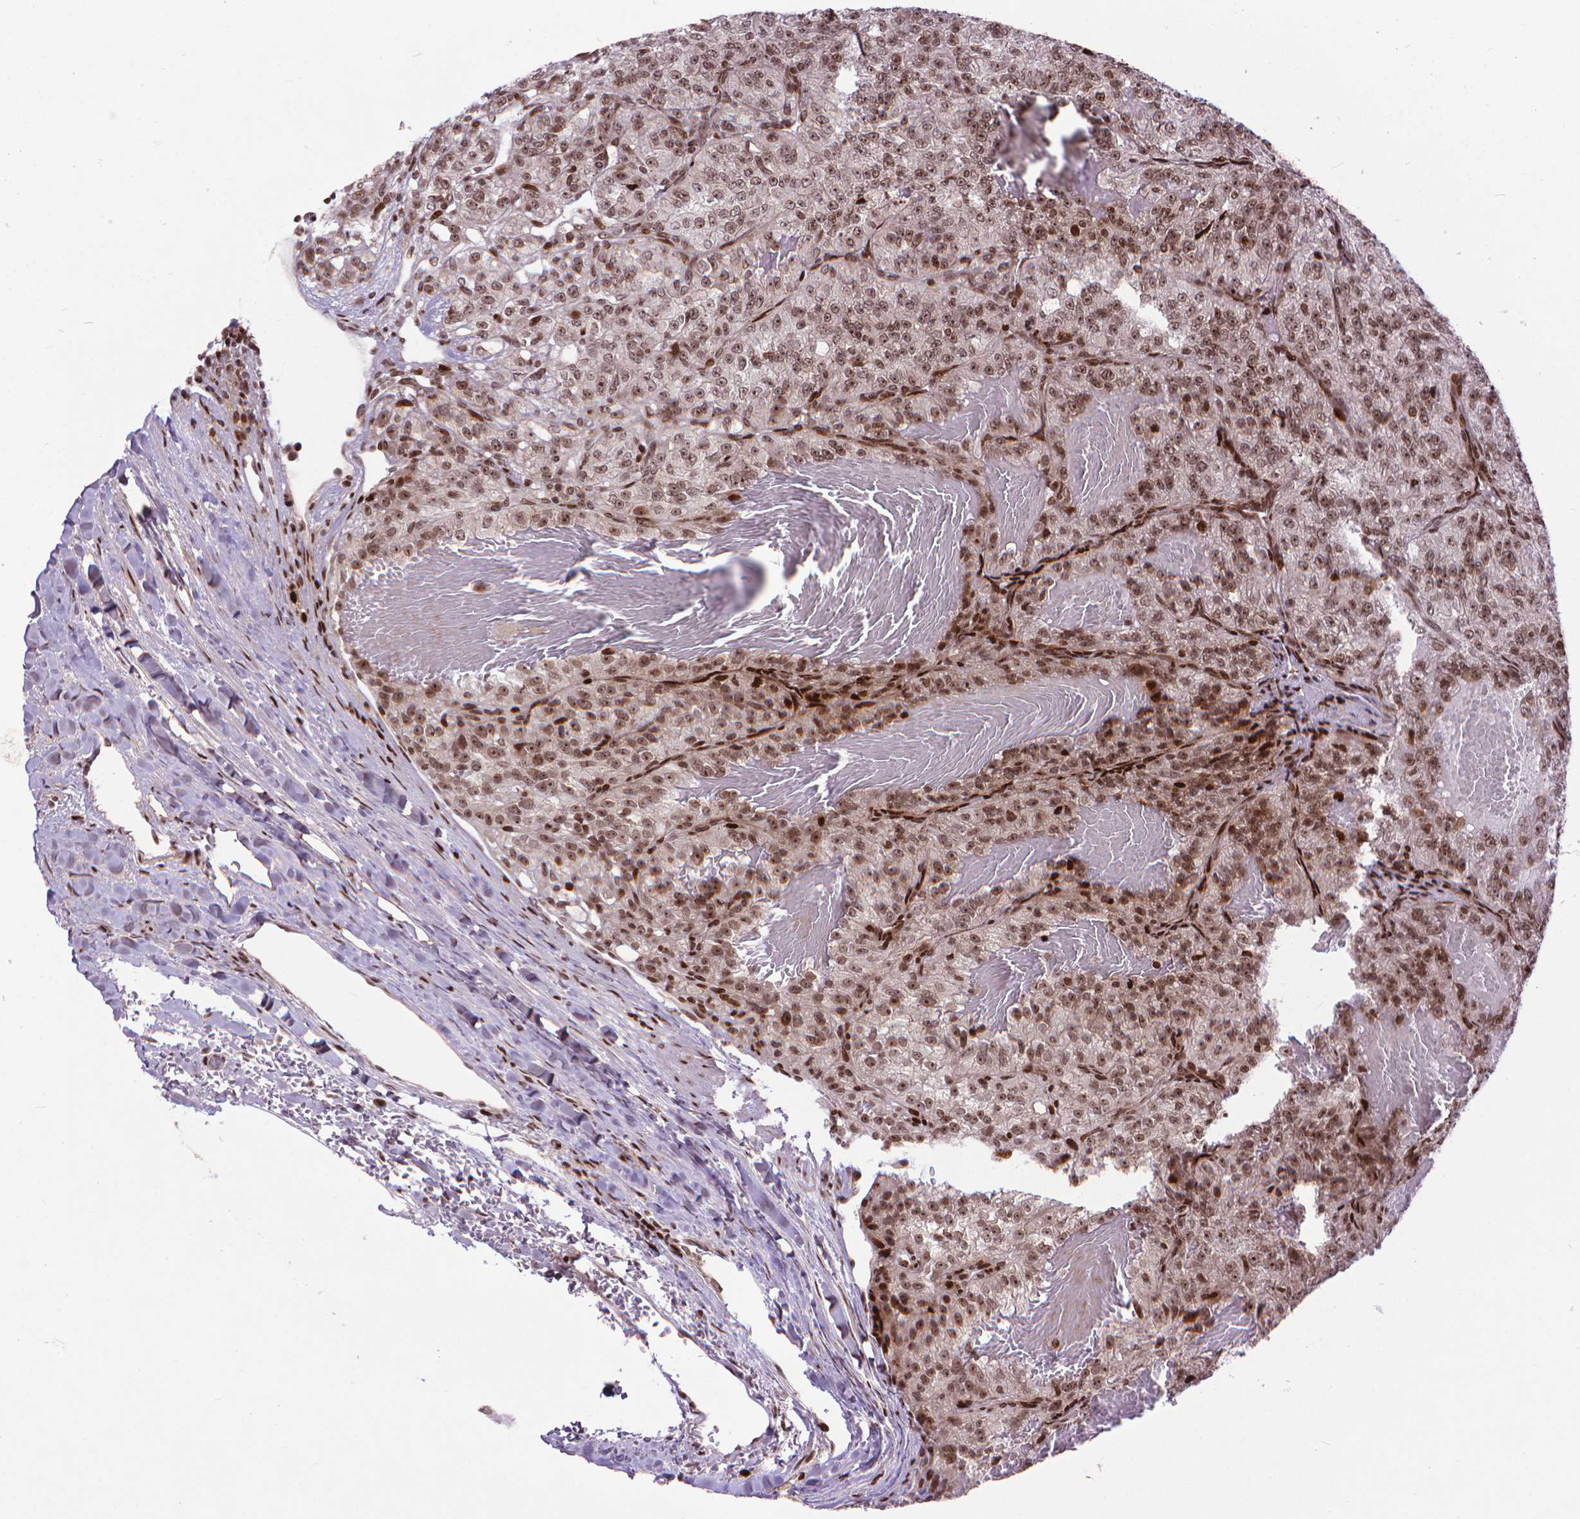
{"staining": {"intensity": "moderate", "quantity": "<25%", "location": "nuclear"}, "tissue": "renal cancer", "cell_type": "Tumor cells", "image_type": "cancer", "snomed": [{"axis": "morphology", "description": "Adenocarcinoma, NOS"}, {"axis": "topography", "description": "Kidney"}], "caption": "Immunohistochemical staining of renal cancer (adenocarcinoma) displays low levels of moderate nuclear protein positivity in about <25% of tumor cells.", "gene": "AMER1", "patient": {"sex": "female", "age": 63}}